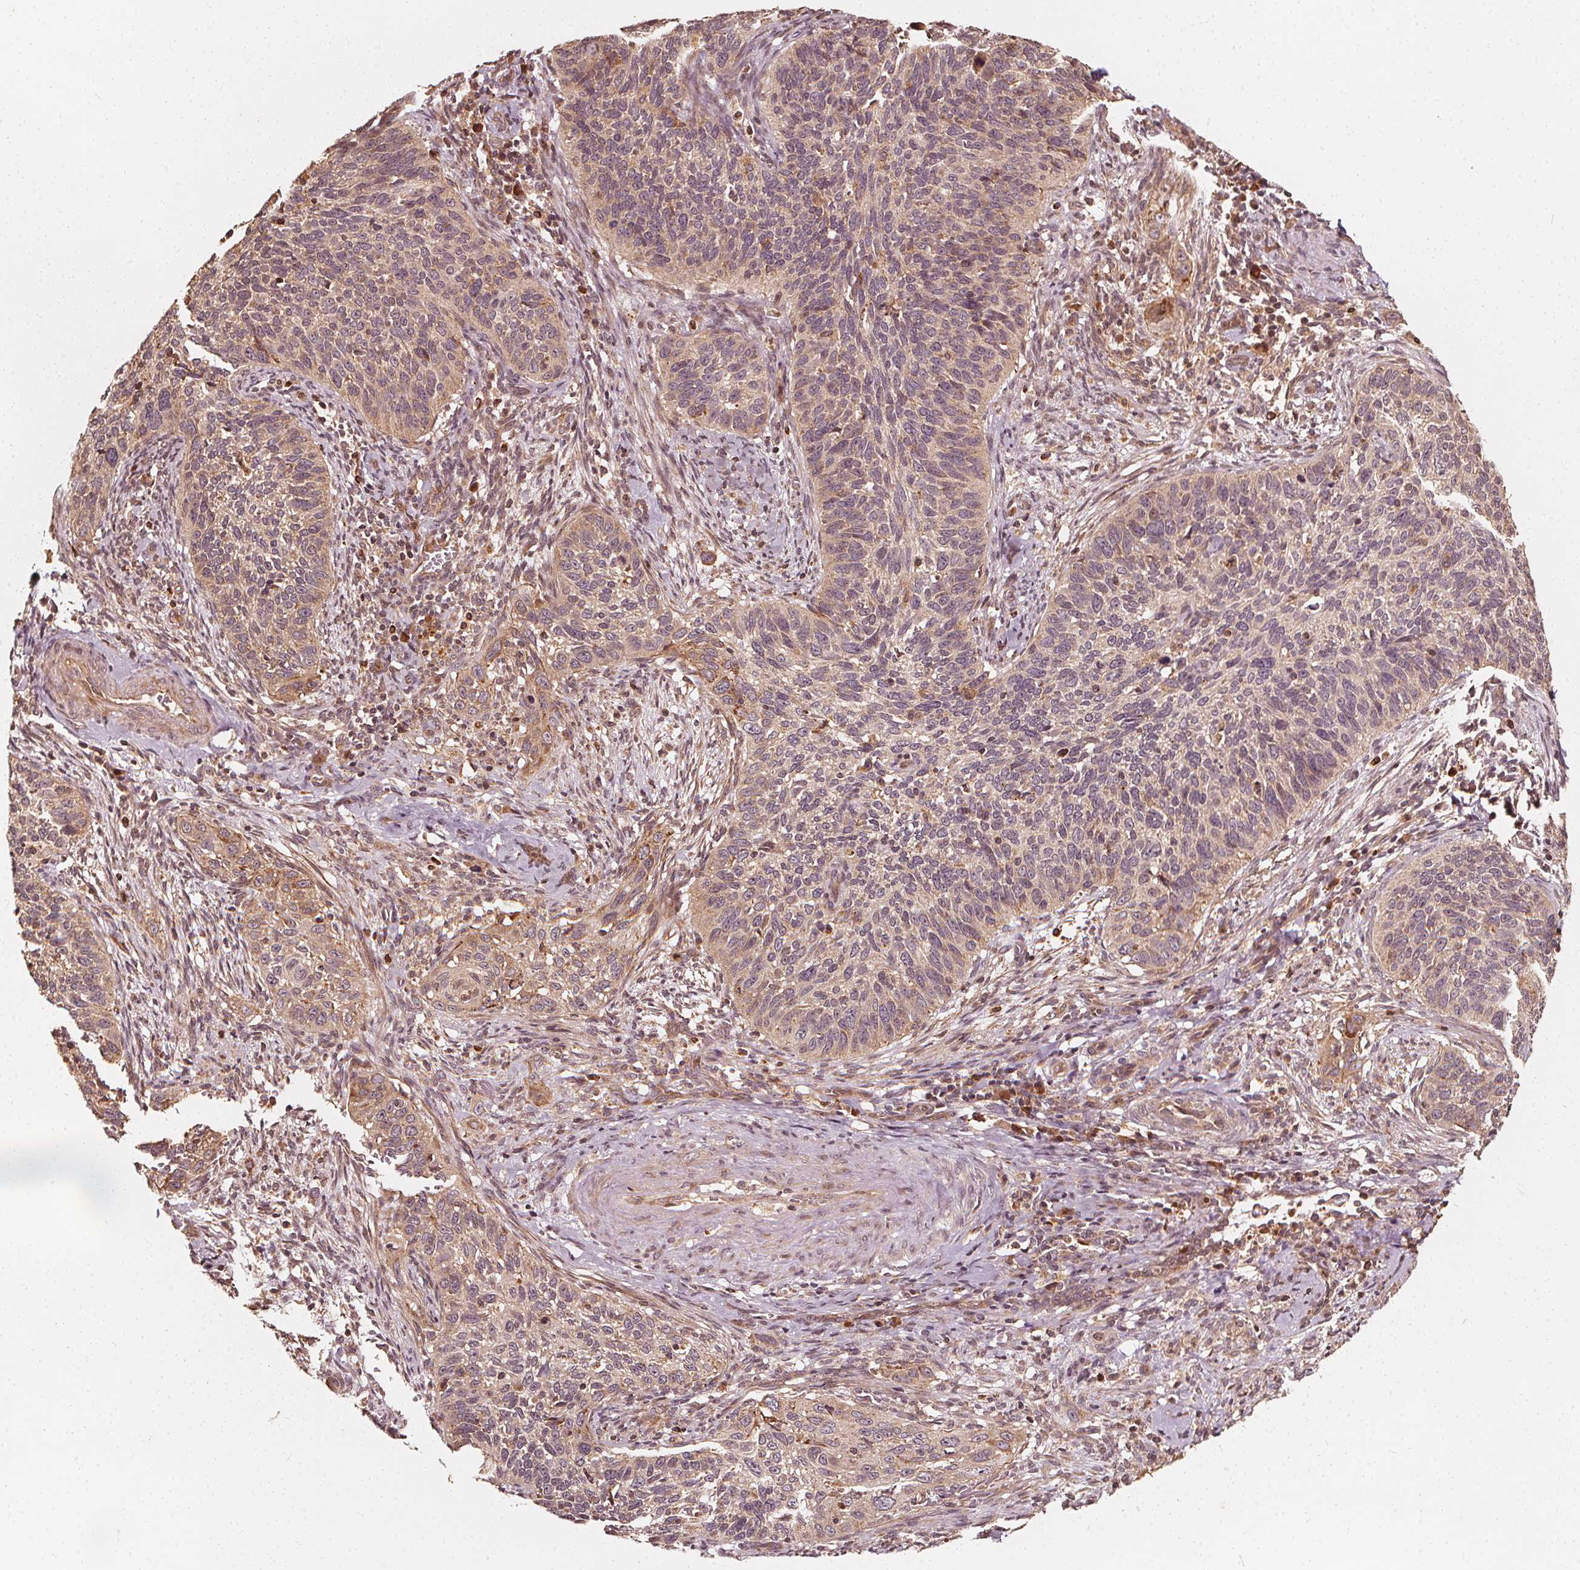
{"staining": {"intensity": "weak", "quantity": ">75%", "location": "cytoplasmic/membranous"}, "tissue": "cervical cancer", "cell_type": "Tumor cells", "image_type": "cancer", "snomed": [{"axis": "morphology", "description": "Squamous cell carcinoma, NOS"}, {"axis": "topography", "description": "Cervix"}], "caption": "Tumor cells exhibit low levels of weak cytoplasmic/membranous expression in approximately >75% of cells in human cervical cancer (squamous cell carcinoma).", "gene": "NPC1", "patient": {"sex": "female", "age": 51}}